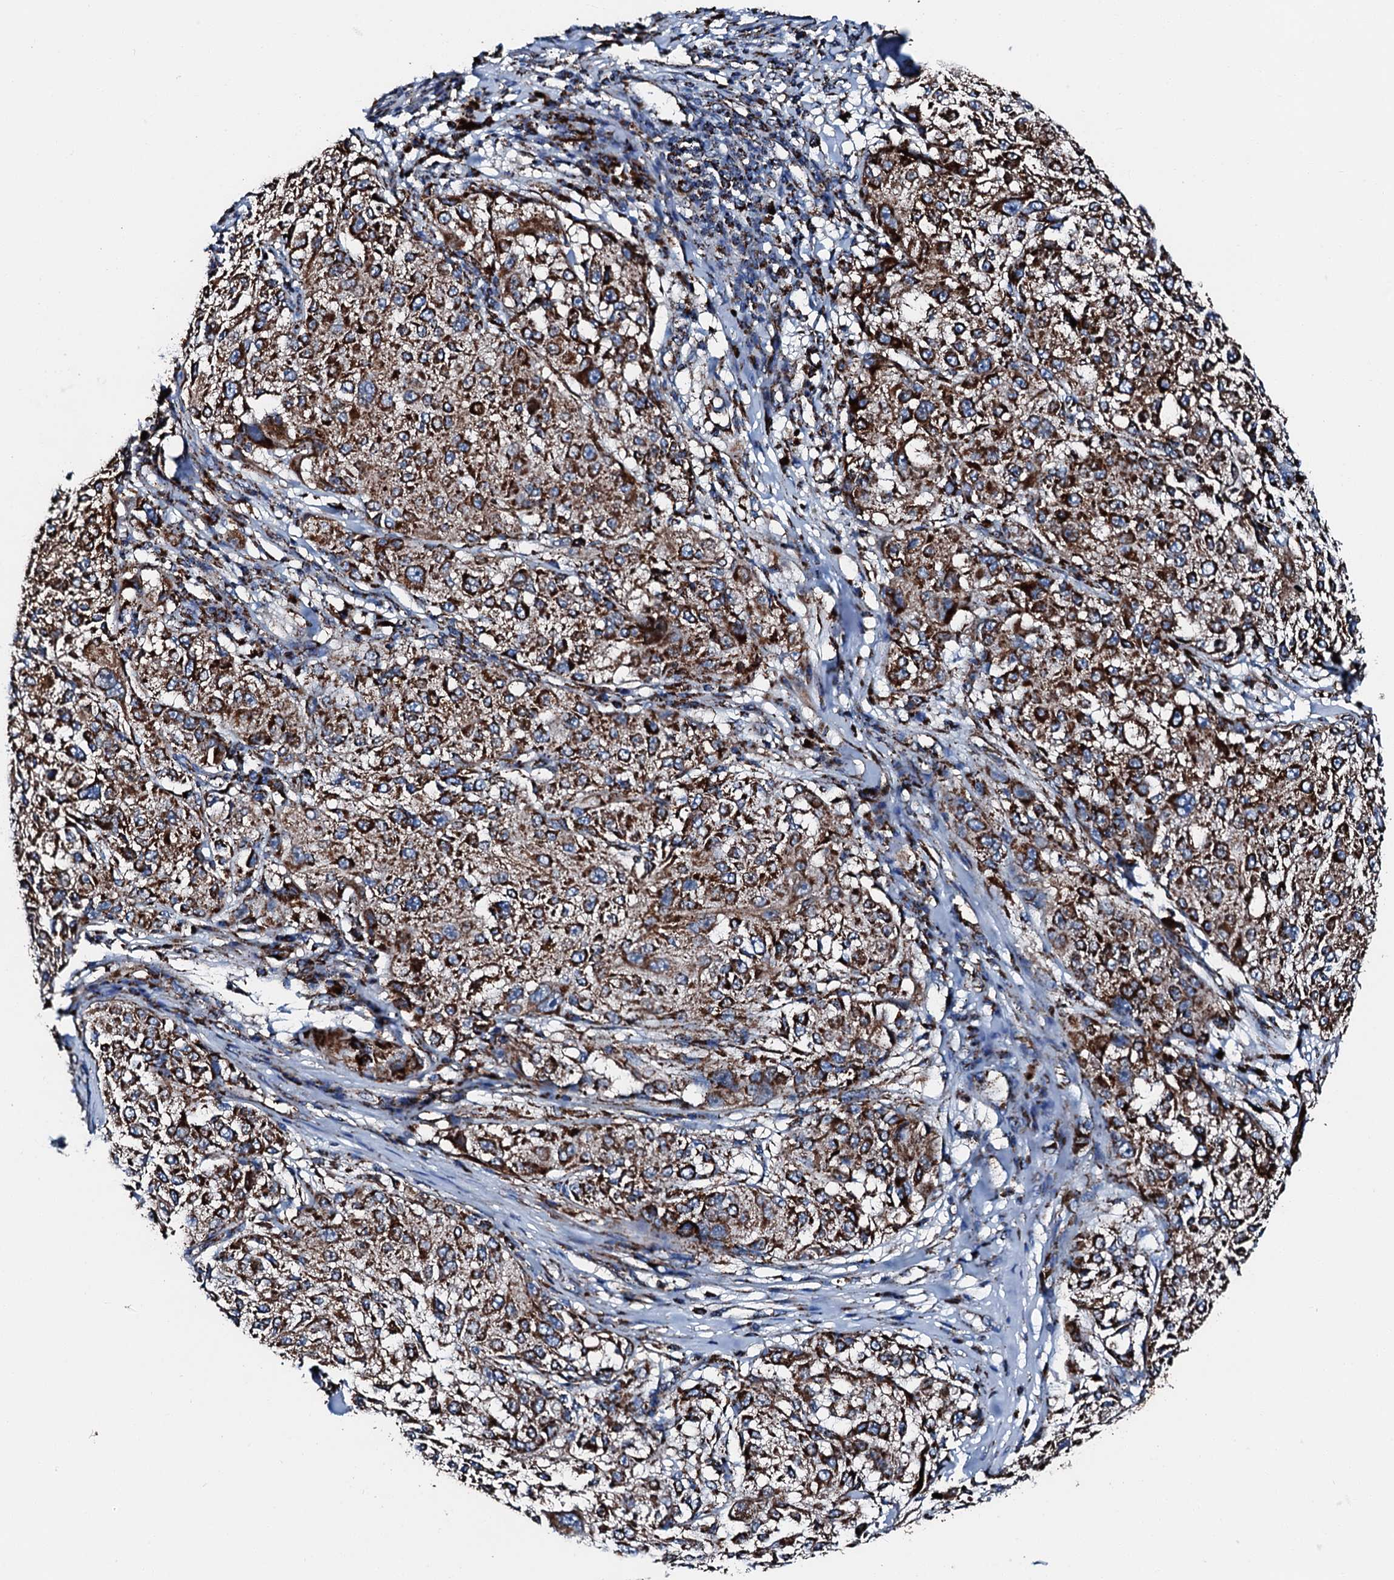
{"staining": {"intensity": "strong", "quantity": ">75%", "location": "cytoplasmic/membranous"}, "tissue": "melanoma", "cell_type": "Tumor cells", "image_type": "cancer", "snomed": [{"axis": "morphology", "description": "Necrosis, NOS"}, {"axis": "morphology", "description": "Malignant melanoma, NOS"}, {"axis": "topography", "description": "Skin"}], "caption": "Immunohistochemistry (DAB) staining of malignant melanoma exhibits strong cytoplasmic/membranous protein staining in approximately >75% of tumor cells.", "gene": "HADH", "patient": {"sex": "female", "age": 87}}